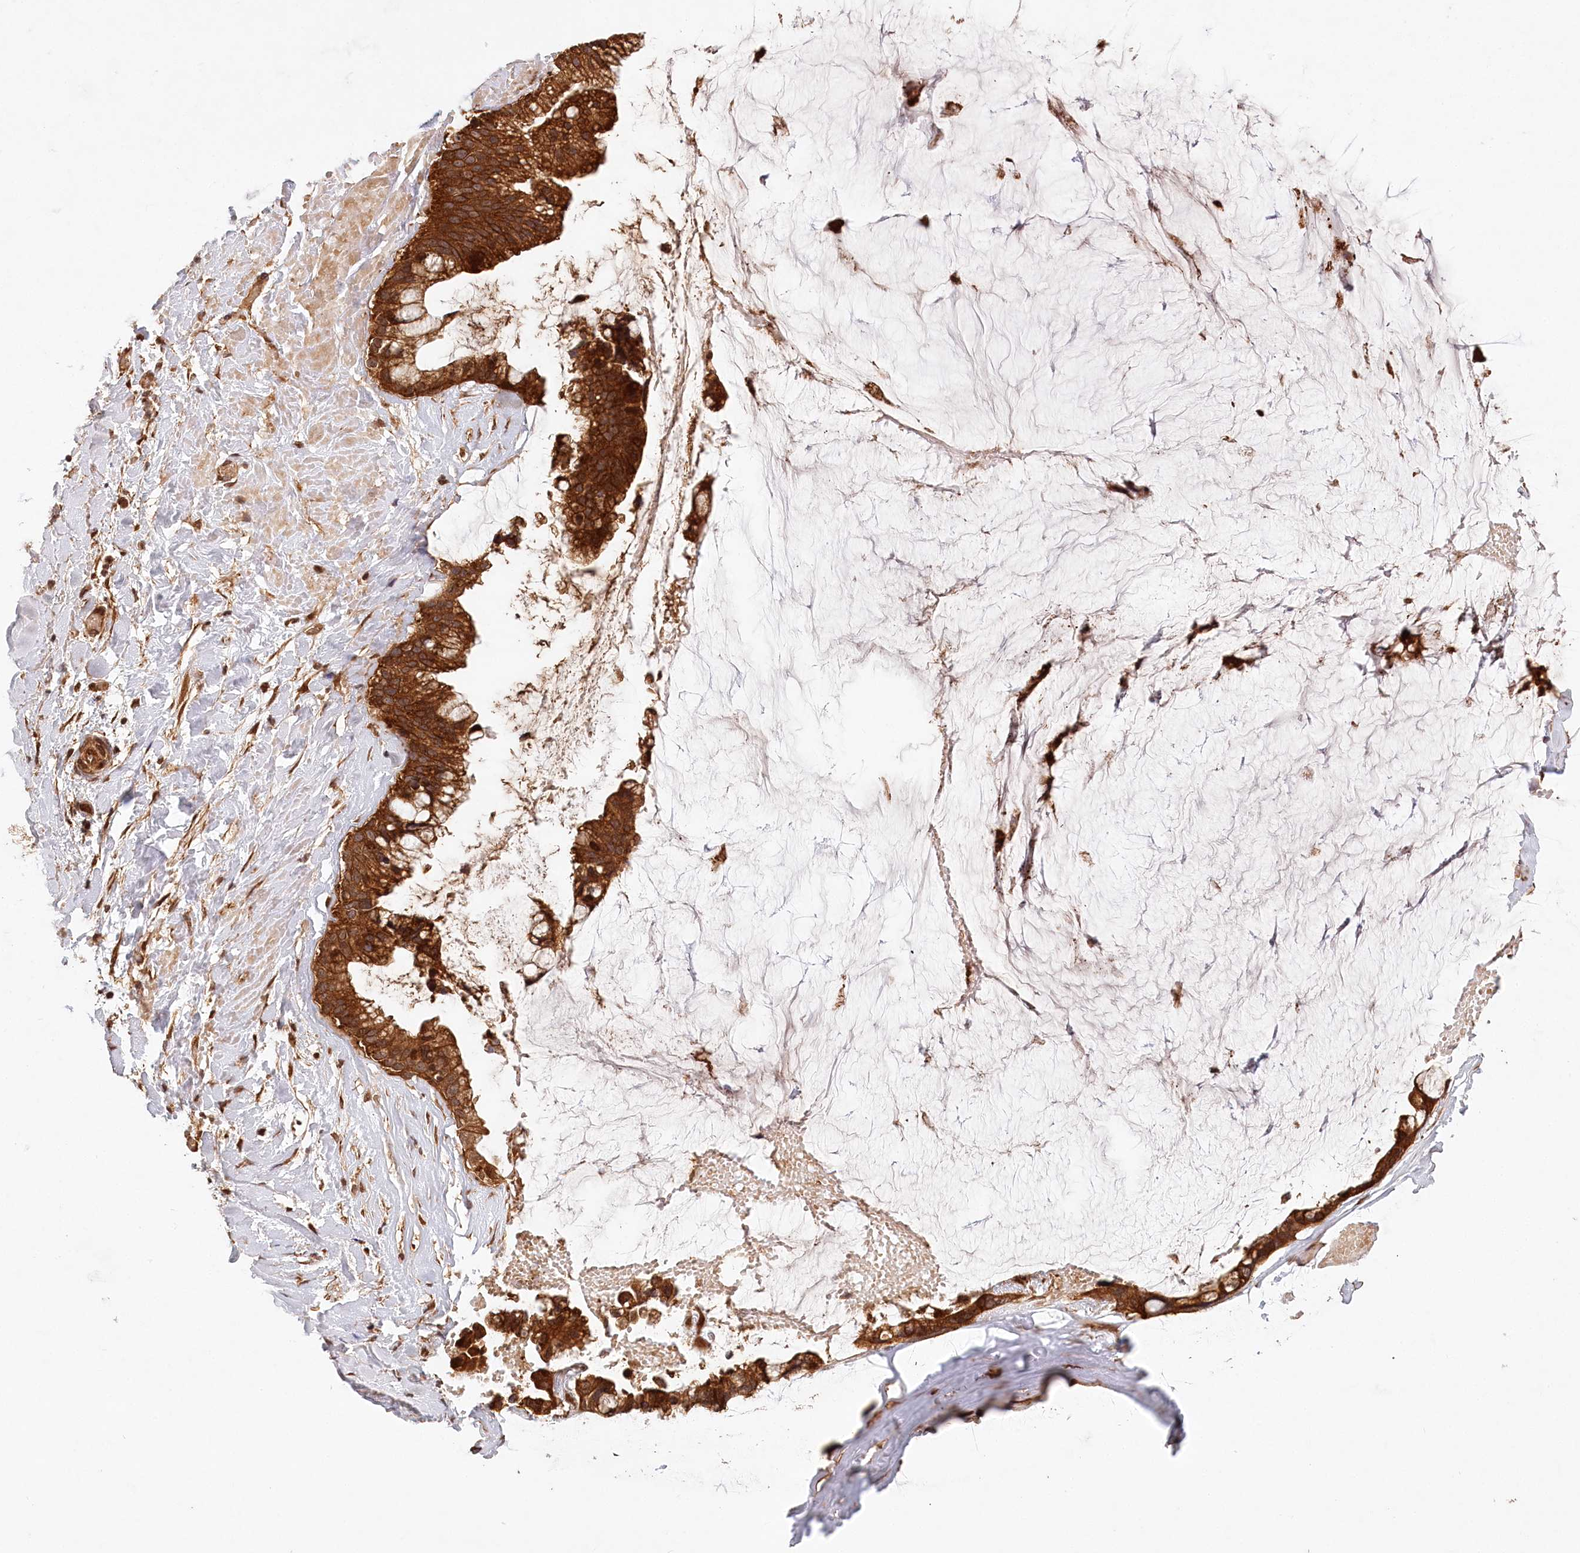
{"staining": {"intensity": "strong", "quantity": ">75%", "location": "cytoplasmic/membranous"}, "tissue": "ovarian cancer", "cell_type": "Tumor cells", "image_type": "cancer", "snomed": [{"axis": "morphology", "description": "Cystadenocarcinoma, mucinous, NOS"}, {"axis": "topography", "description": "Ovary"}], "caption": "Ovarian cancer (mucinous cystadenocarcinoma) stained with a brown dye demonstrates strong cytoplasmic/membranous positive positivity in about >75% of tumor cells.", "gene": "LSS", "patient": {"sex": "female", "age": 39}}